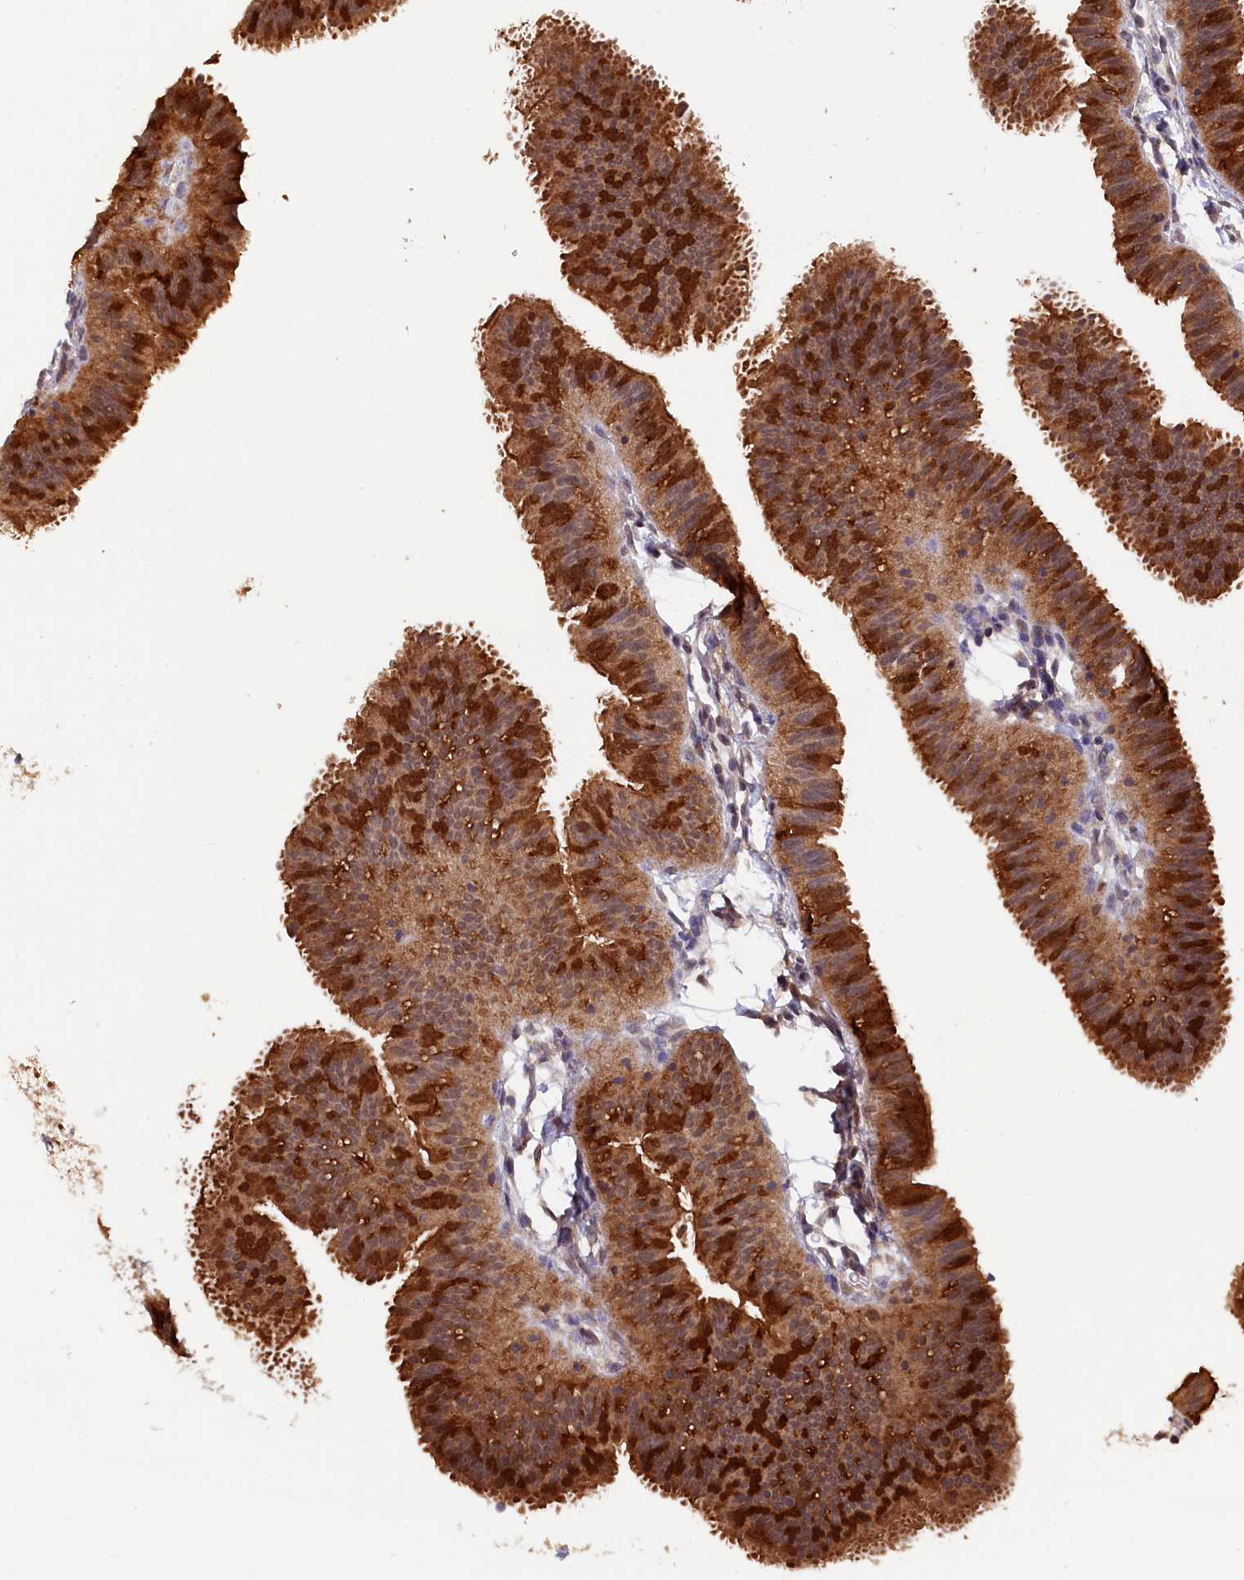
{"staining": {"intensity": "strong", "quantity": ">75%", "location": "cytoplasmic/membranous,nuclear"}, "tissue": "fallopian tube", "cell_type": "Glandular cells", "image_type": "normal", "snomed": [{"axis": "morphology", "description": "Normal tissue, NOS"}, {"axis": "topography", "description": "Fallopian tube"}], "caption": "A high amount of strong cytoplasmic/membranous,nuclear positivity is seen in approximately >75% of glandular cells in normal fallopian tube. Immunohistochemistry stains the protein in brown and the nuclei are stained blue.", "gene": "JPT2", "patient": {"sex": "female", "age": 35}}